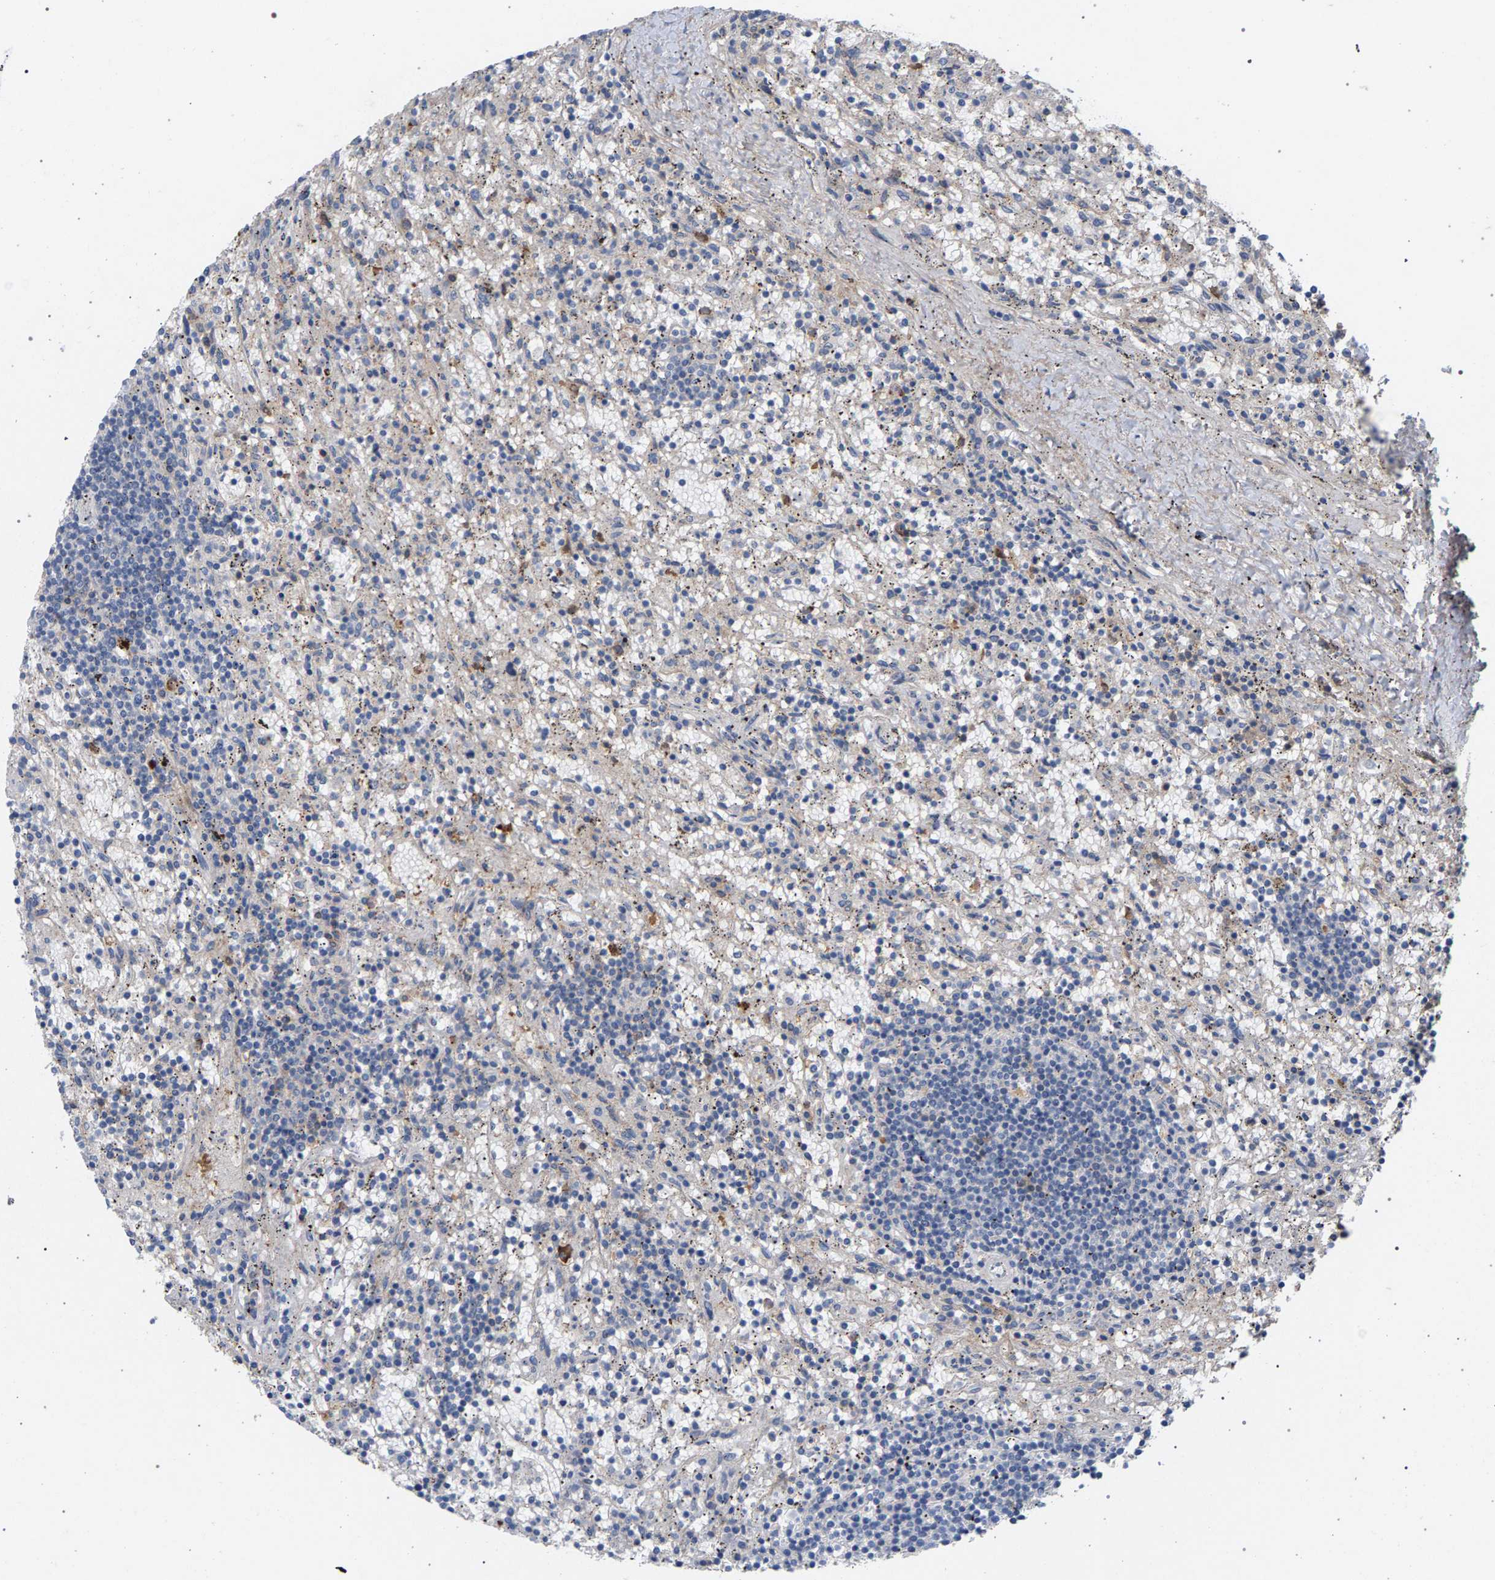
{"staining": {"intensity": "negative", "quantity": "none", "location": "none"}, "tissue": "lymphoma", "cell_type": "Tumor cells", "image_type": "cancer", "snomed": [{"axis": "morphology", "description": "Malignant lymphoma, non-Hodgkin's type, Low grade"}, {"axis": "topography", "description": "Spleen"}], "caption": "Human low-grade malignant lymphoma, non-Hodgkin's type stained for a protein using immunohistochemistry (IHC) displays no expression in tumor cells.", "gene": "MAMDC2", "patient": {"sex": "male", "age": 76}}